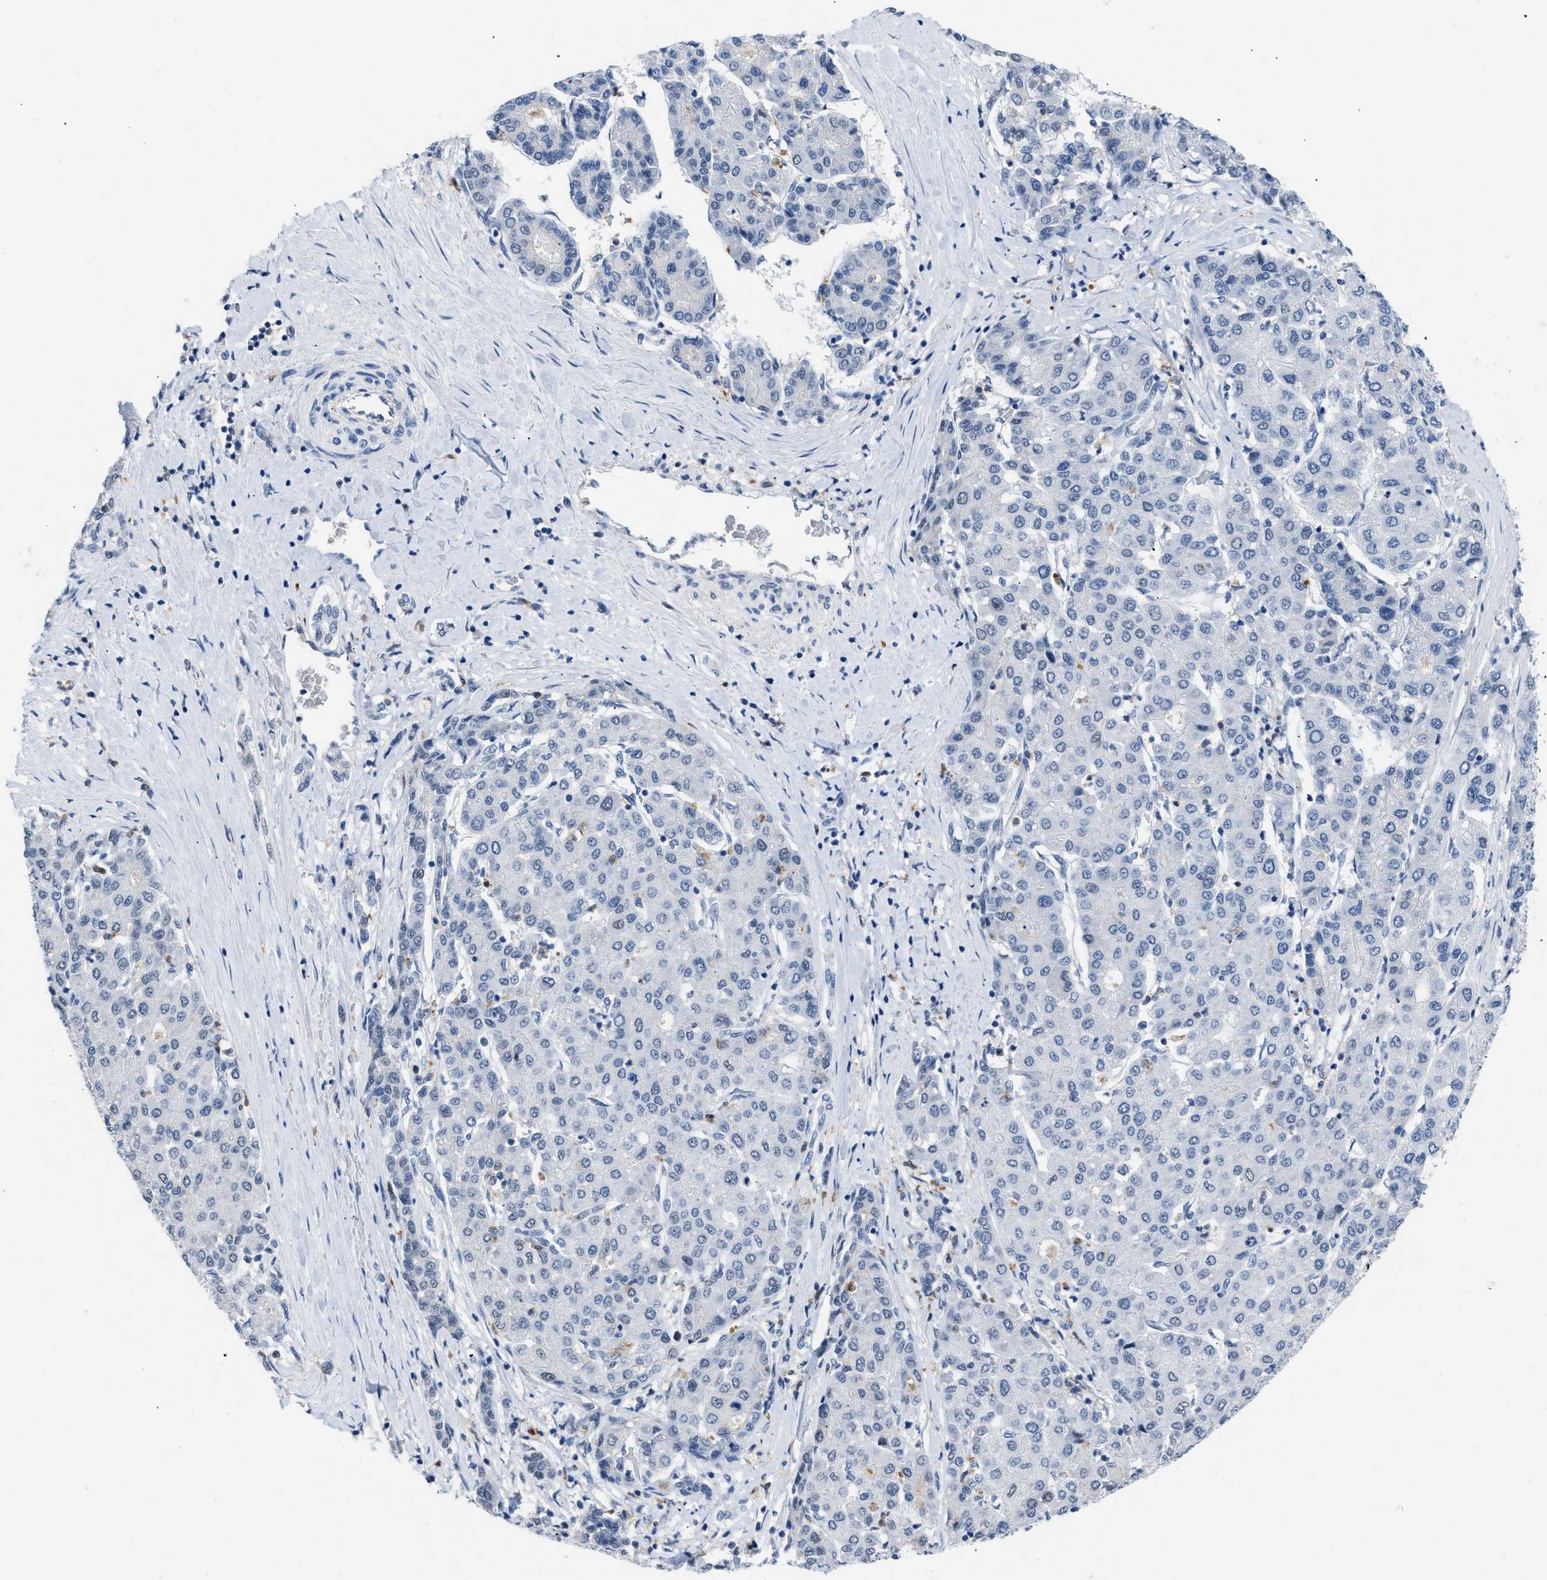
{"staining": {"intensity": "negative", "quantity": "none", "location": "none"}, "tissue": "liver cancer", "cell_type": "Tumor cells", "image_type": "cancer", "snomed": [{"axis": "morphology", "description": "Carcinoma, Hepatocellular, NOS"}, {"axis": "topography", "description": "Liver"}], "caption": "Tumor cells show no significant expression in liver cancer.", "gene": "BOLL", "patient": {"sex": "male", "age": 65}}